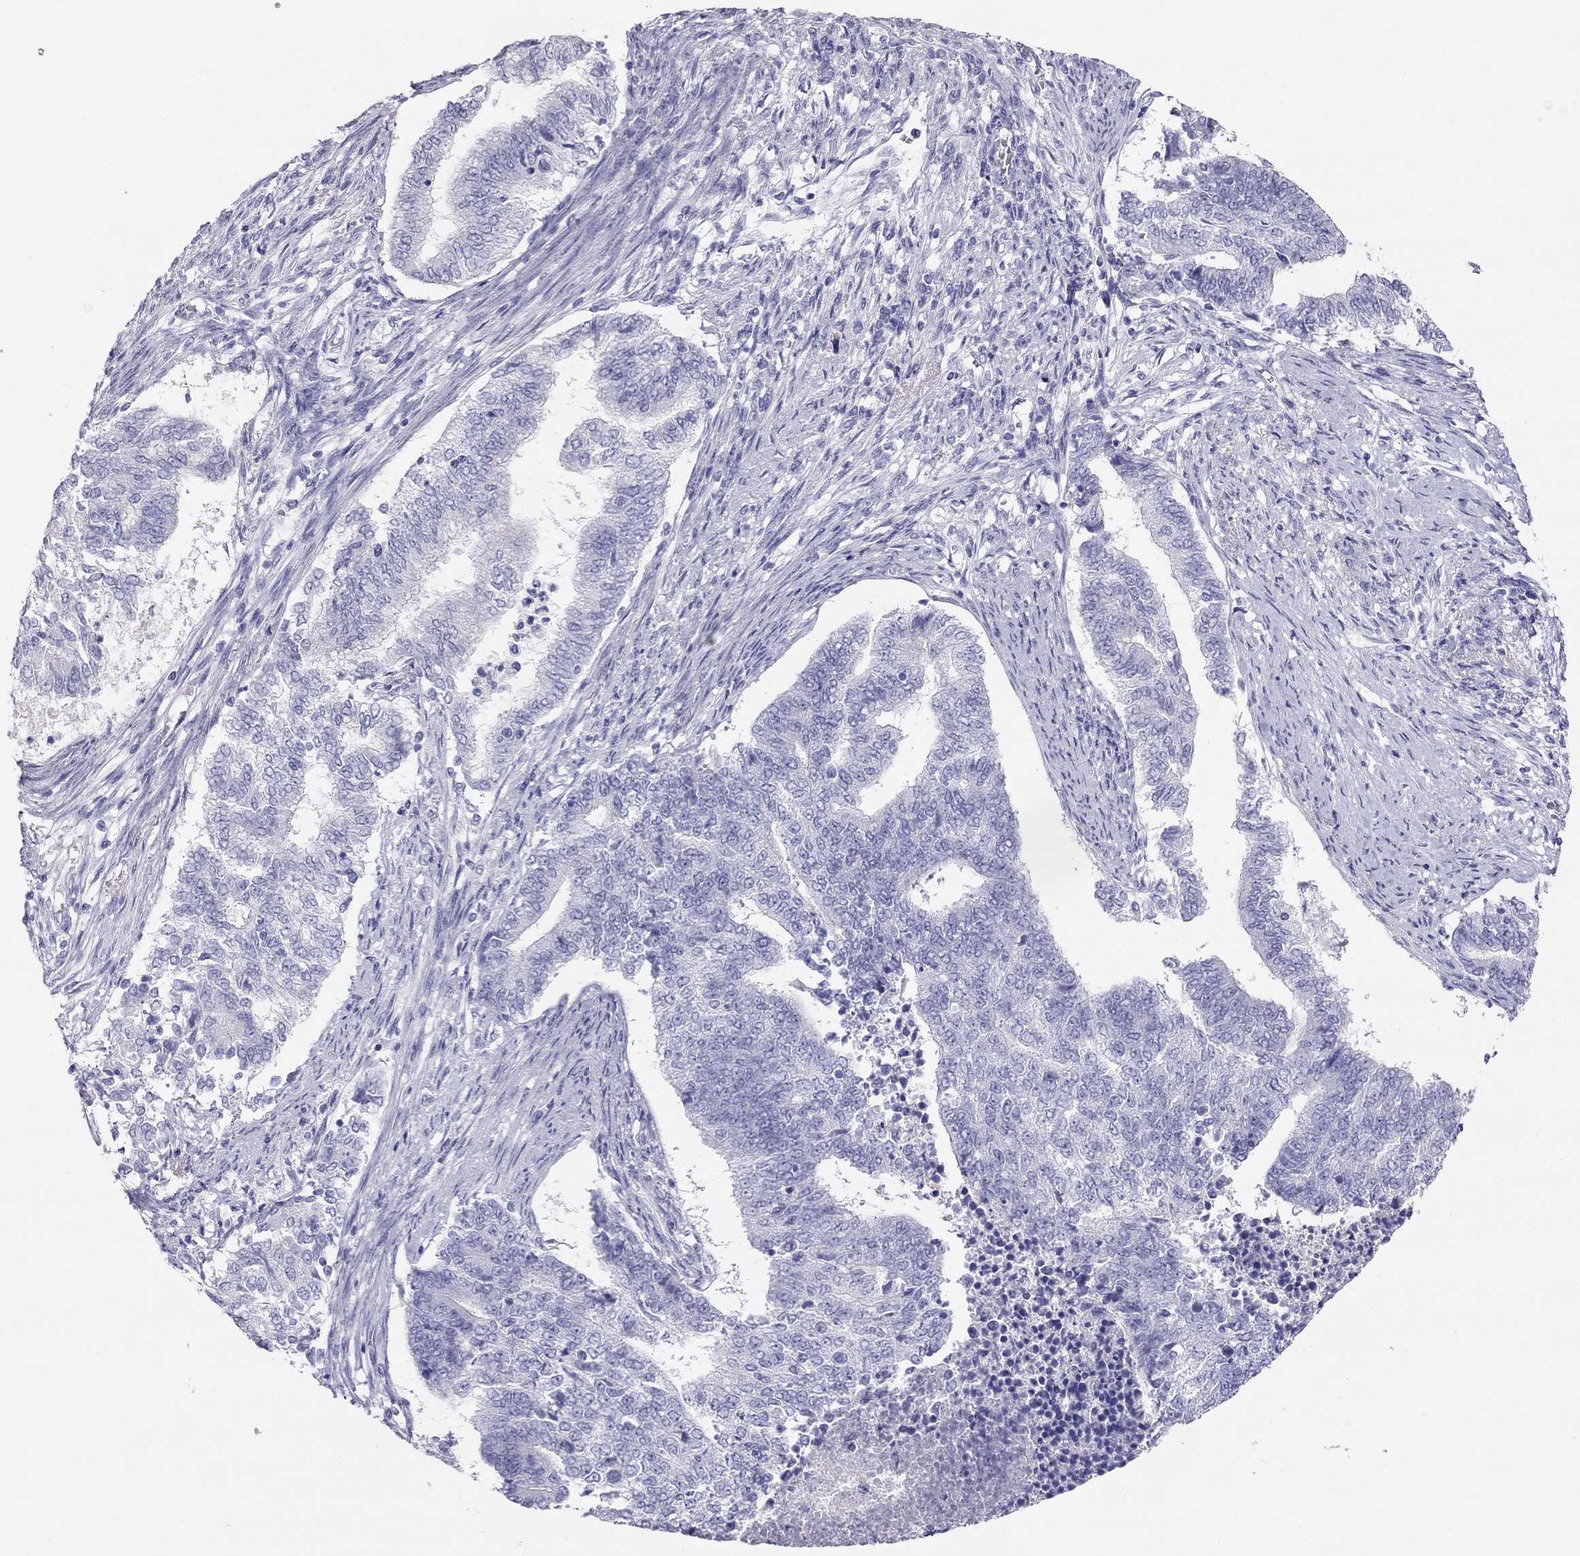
{"staining": {"intensity": "negative", "quantity": "none", "location": "none"}, "tissue": "endometrial cancer", "cell_type": "Tumor cells", "image_type": "cancer", "snomed": [{"axis": "morphology", "description": "Adenocarcinoma, NOS"}, {"axis": "topography", "description": "Endometrium"}], "caption": "Endometrial cancer stained for a protein using immunohistochemistry exhibits no staining tumor cells.", "gene": "KCNV2", "patient": {"sex": "female", "age": 65}}